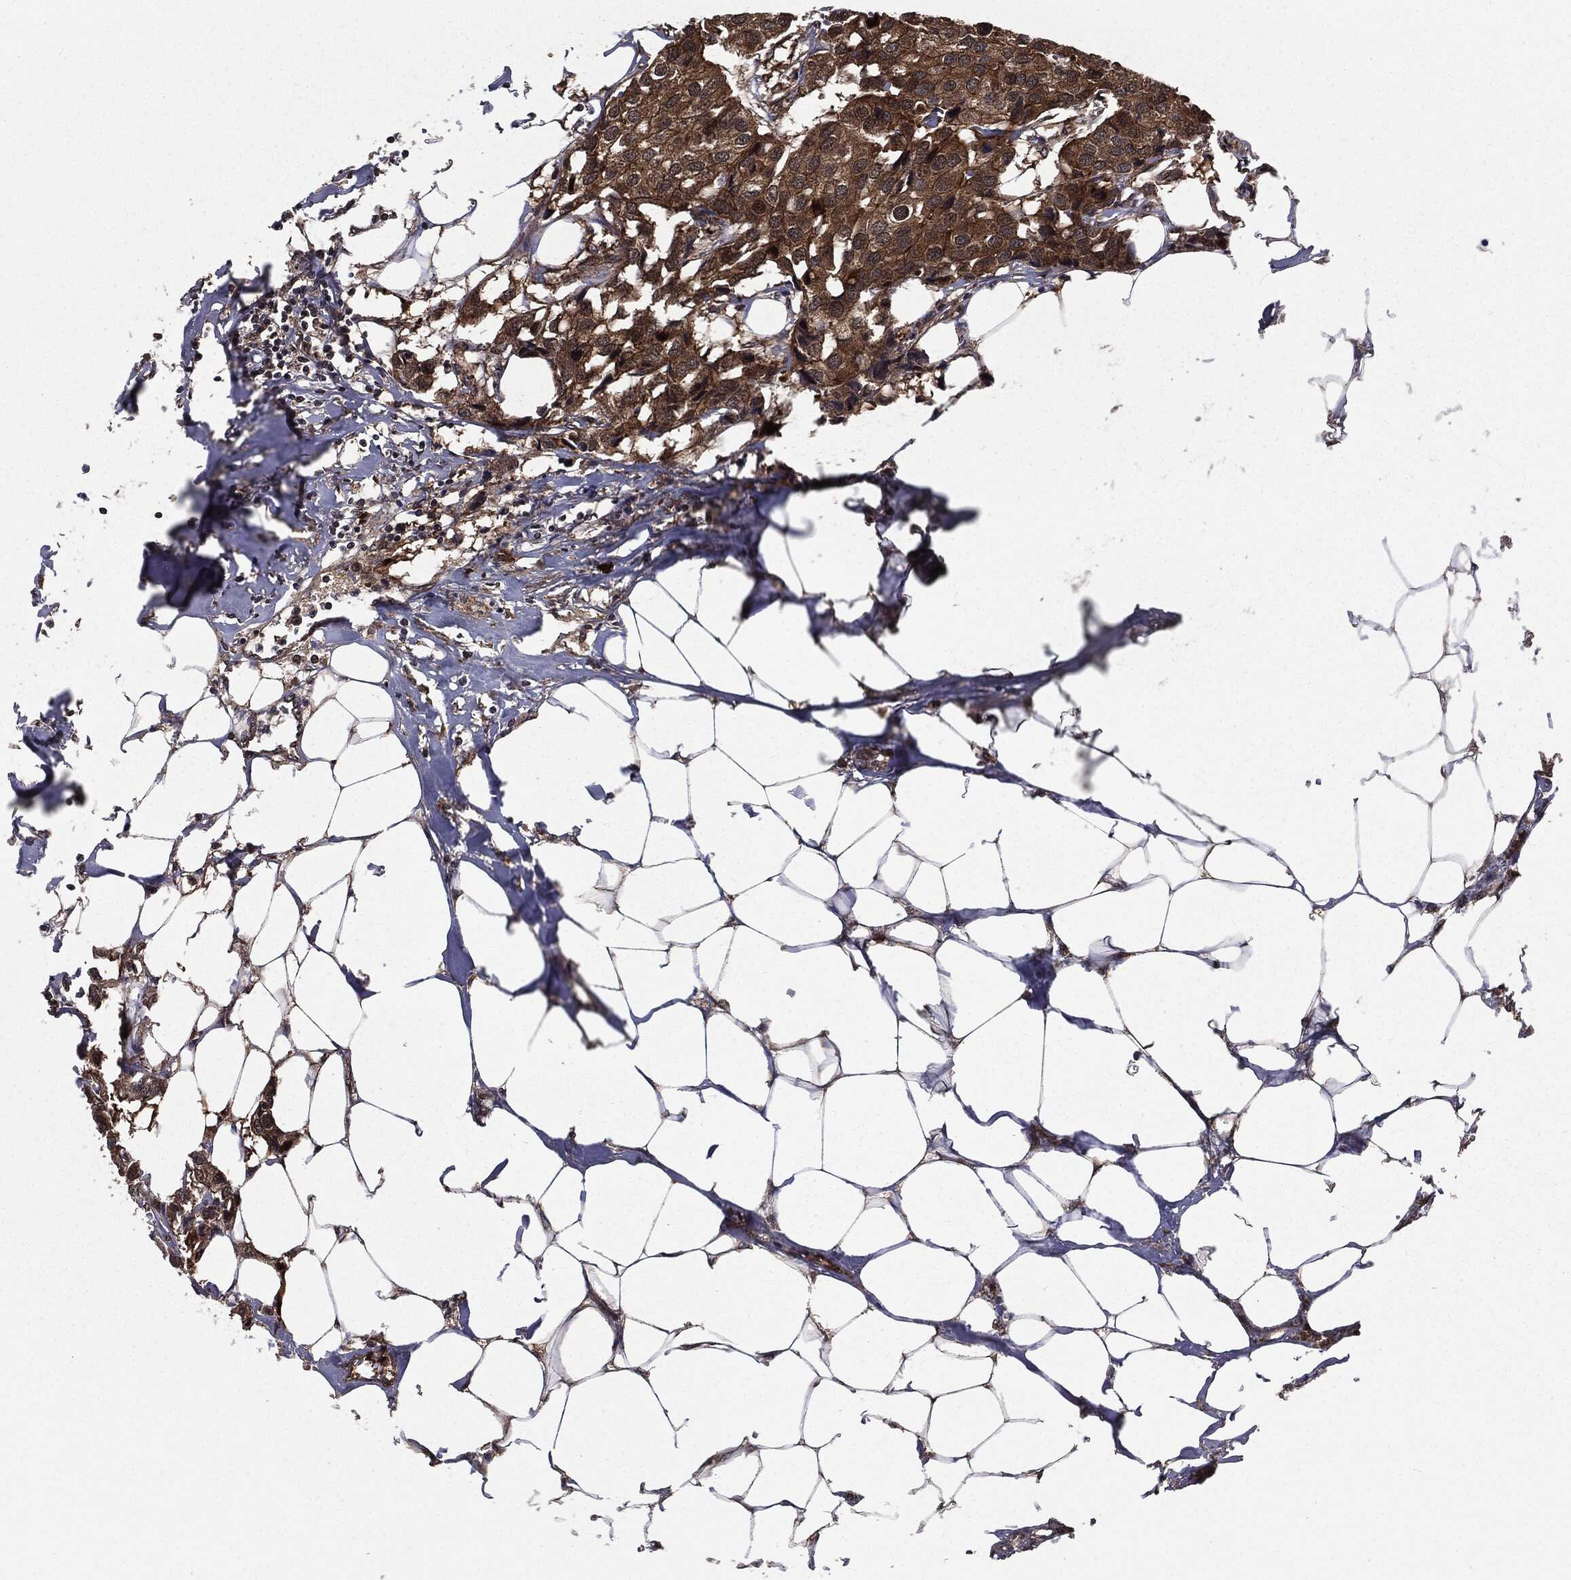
{"staining": {"intensity": "moderate", "quantity": ">75%", "location": "cytoplasmic/membranous"}, "tissue": "breast cancer", "cell_type": "Tumor cells", "image_type": "cancer", "snomed": [{"axis": "morphology", "description": "Duct carcinoma"}, {"axis": "topography", "description": "Breast"}], "caption": "About >75% of tumor cells in human invasive ductal carcinoma (breast) display moderate cytoplasmic/membranous protein positivity as visualized by brown immunohistochemical staining.", "gene": "PTPA", "patient": {"sex": "female", "age": 80}}